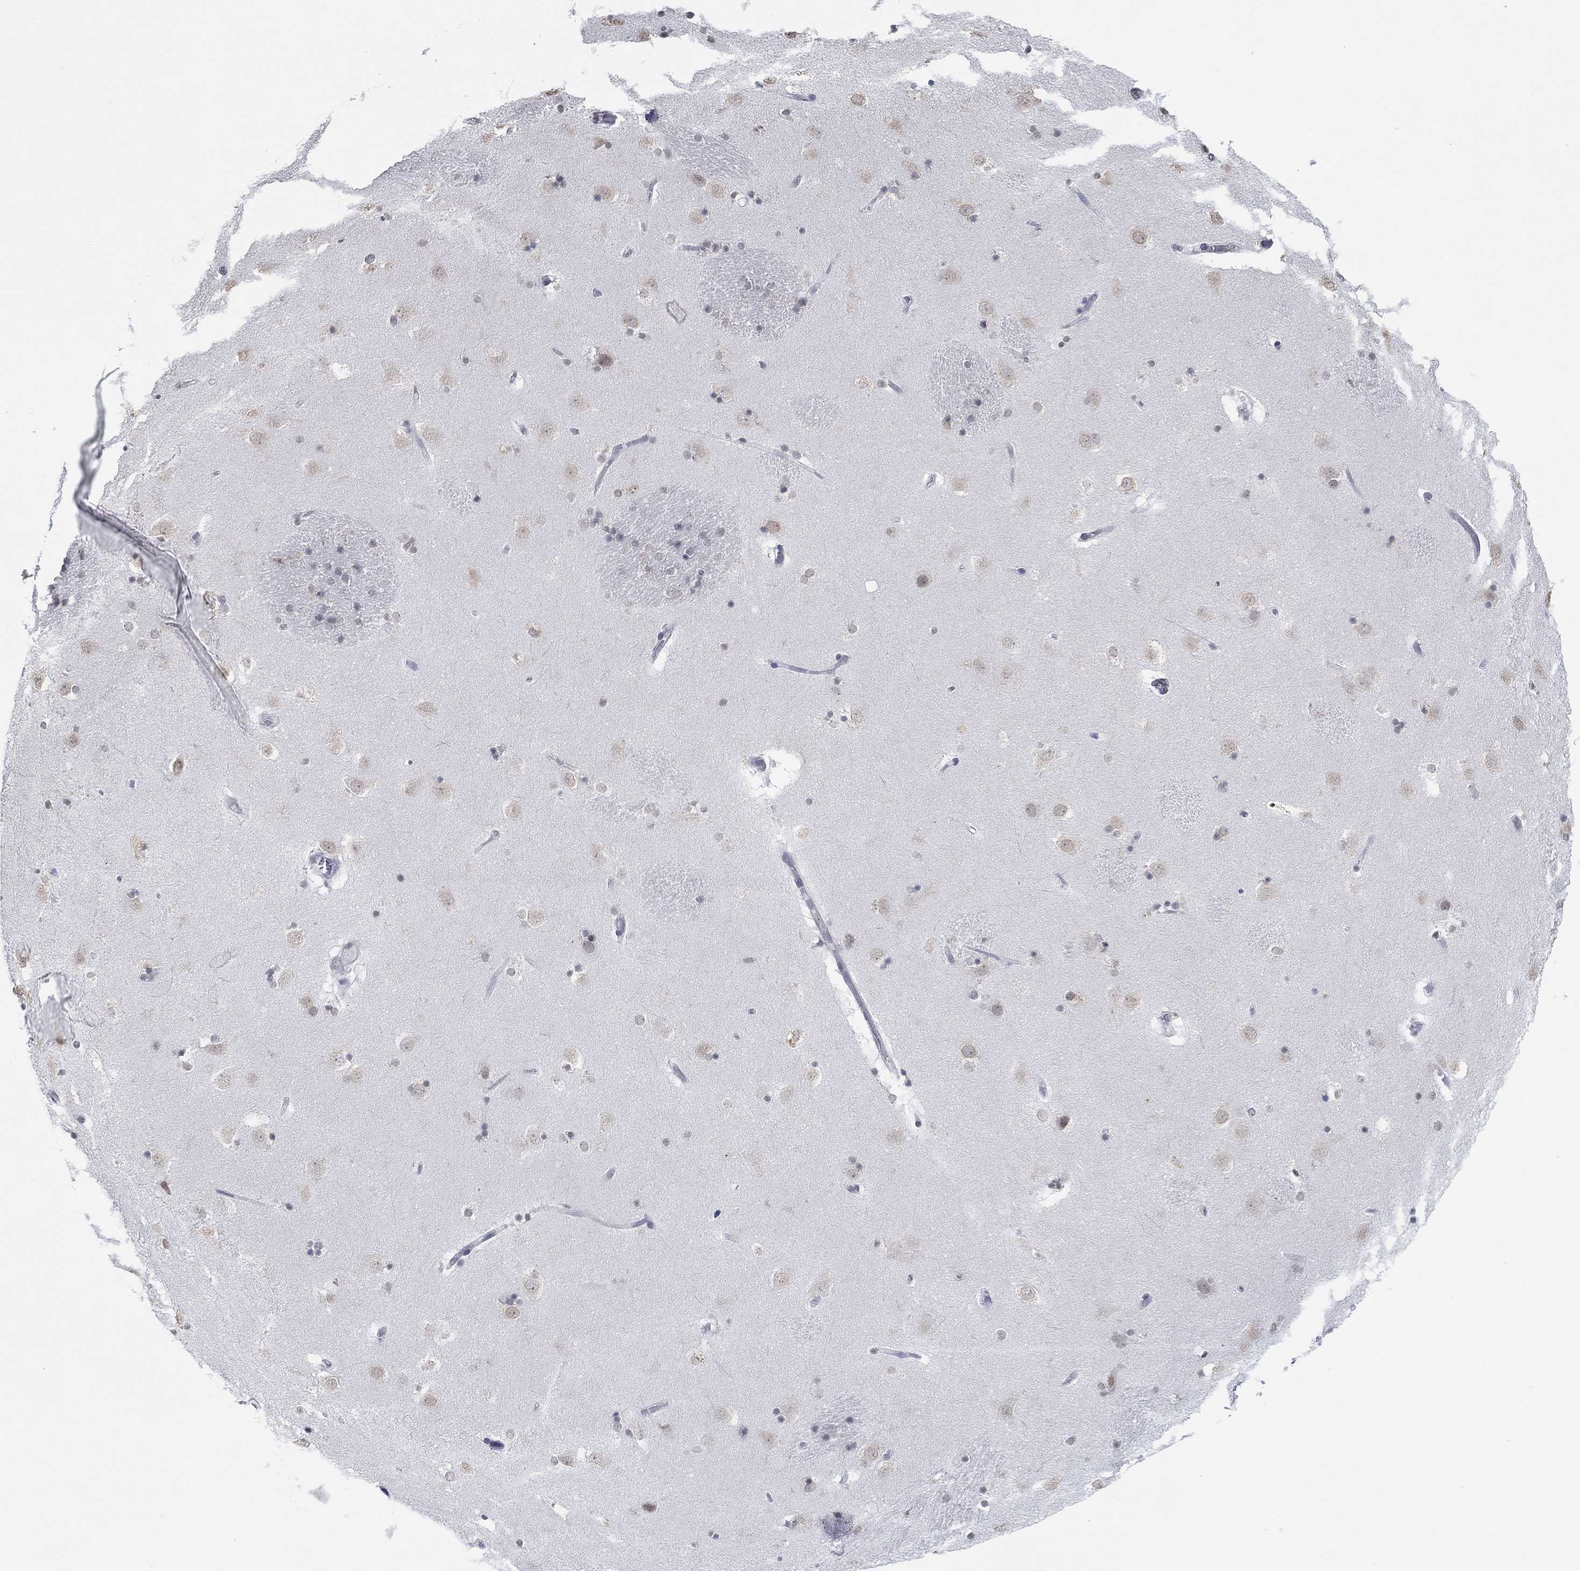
{"staining": {"intensity": "negative", "quantity": "none", "location": "none"}, "tissue": "caudate", "cell_type": "Glial cells", "image_type": "normal", "snomed": [{"axis": "morphology", "description": "Normal tissue, NOS"}, {"axis": "topography", "description": "Lateral ventricle wall"}], "caption": "Image shows no significant protein staining in glial cells of normal caudate.", "gene": "NUP155", "patient": {"sex": "male", "age": 51}}